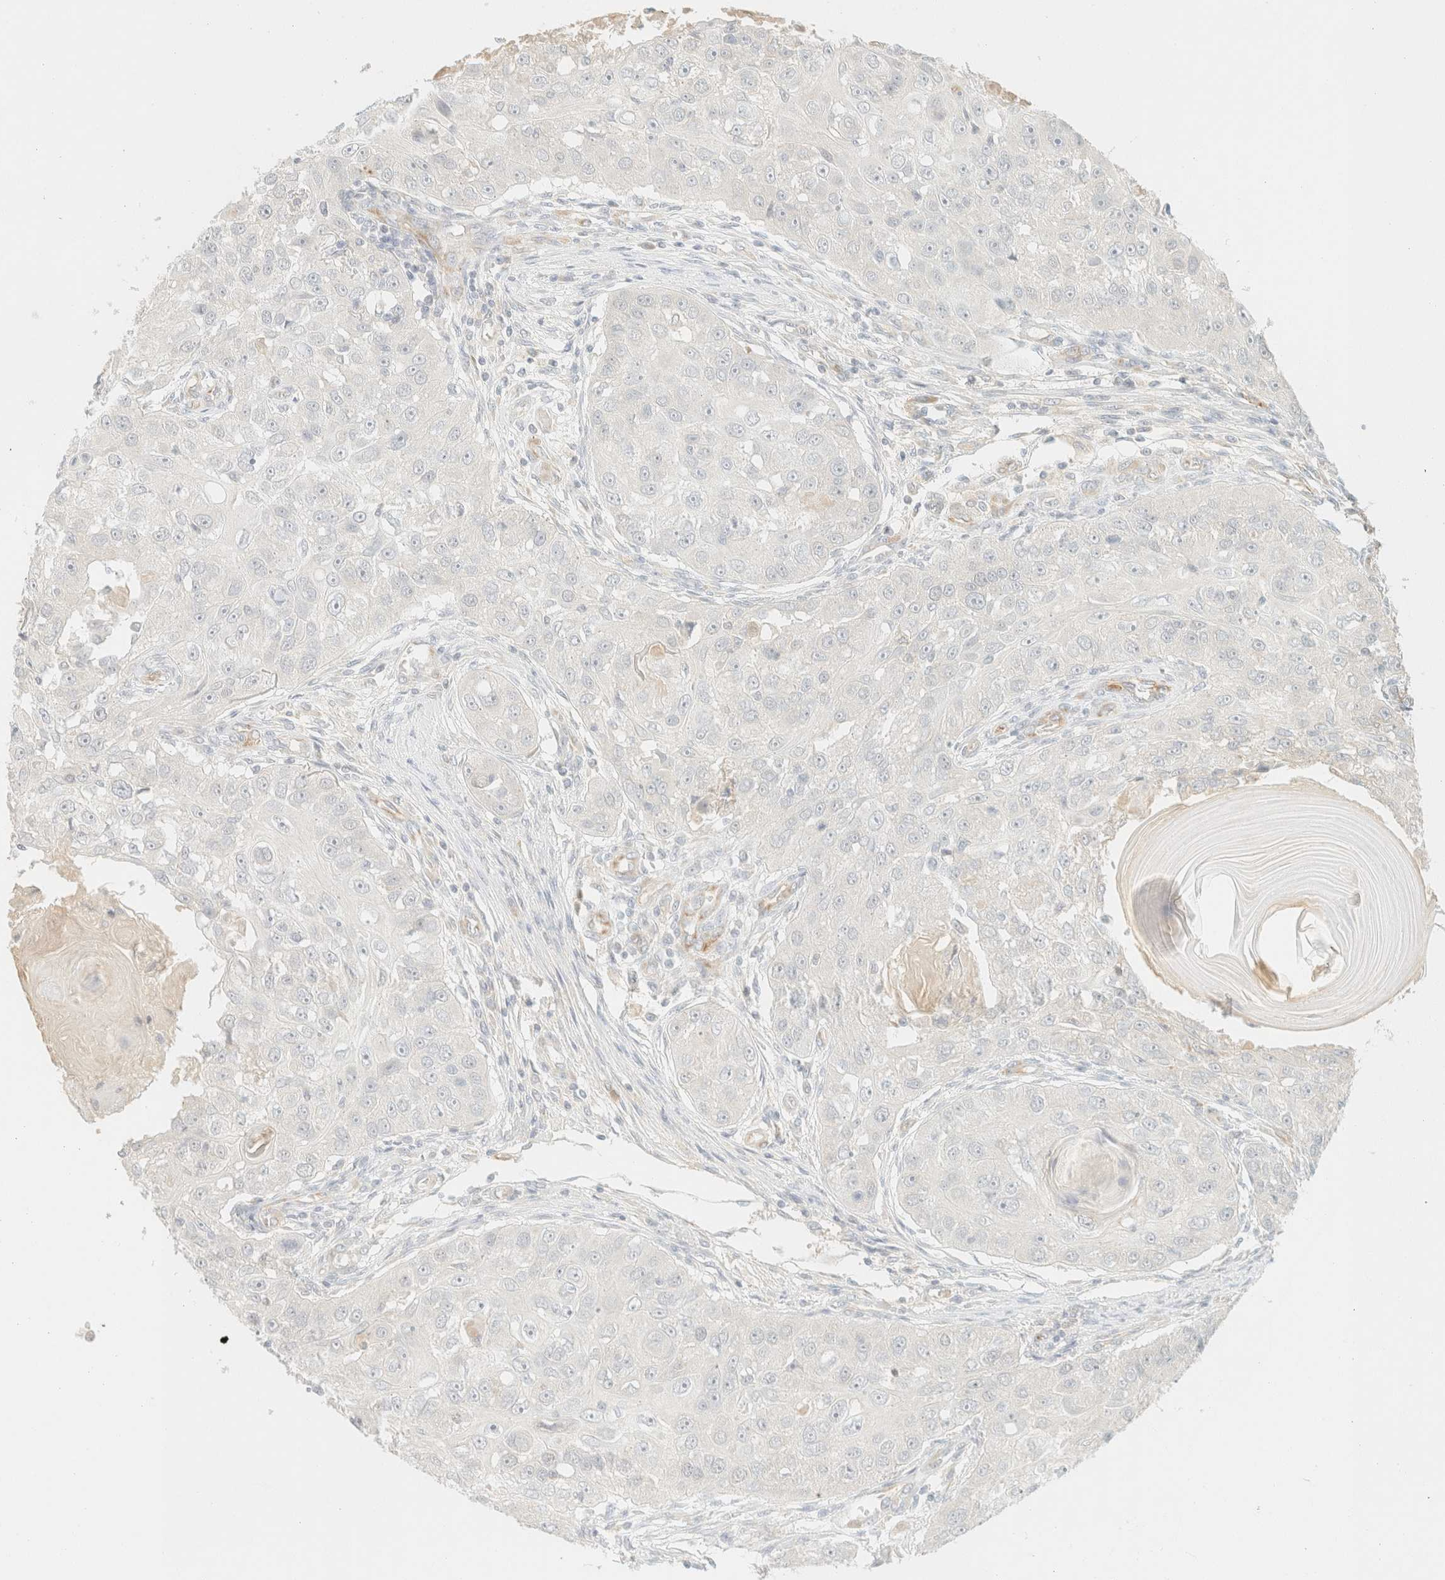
{"staining": {"intensity": "negative", "quantity": "none", "location": "none"}, "tissue": "head and neck cancer", "cell_type": "Tumor cells", "image_type": "cancer", "snomed": [{"axis": "morphology", "description": "Normal tissue, NOS"}, {"axis": "morphology", "description": "Squamous cell carcinoma, NOS"}, {"axis": "topography", "description": "Skeletal muscle"}, {"axis": "topography", "description": "Head-Neck"}], "caption": "Tumor cells are negative for brown protein staining in head and neck cancer.", "gene": "SPARCL1", "patient": {"sex": "male", "age": 51}}